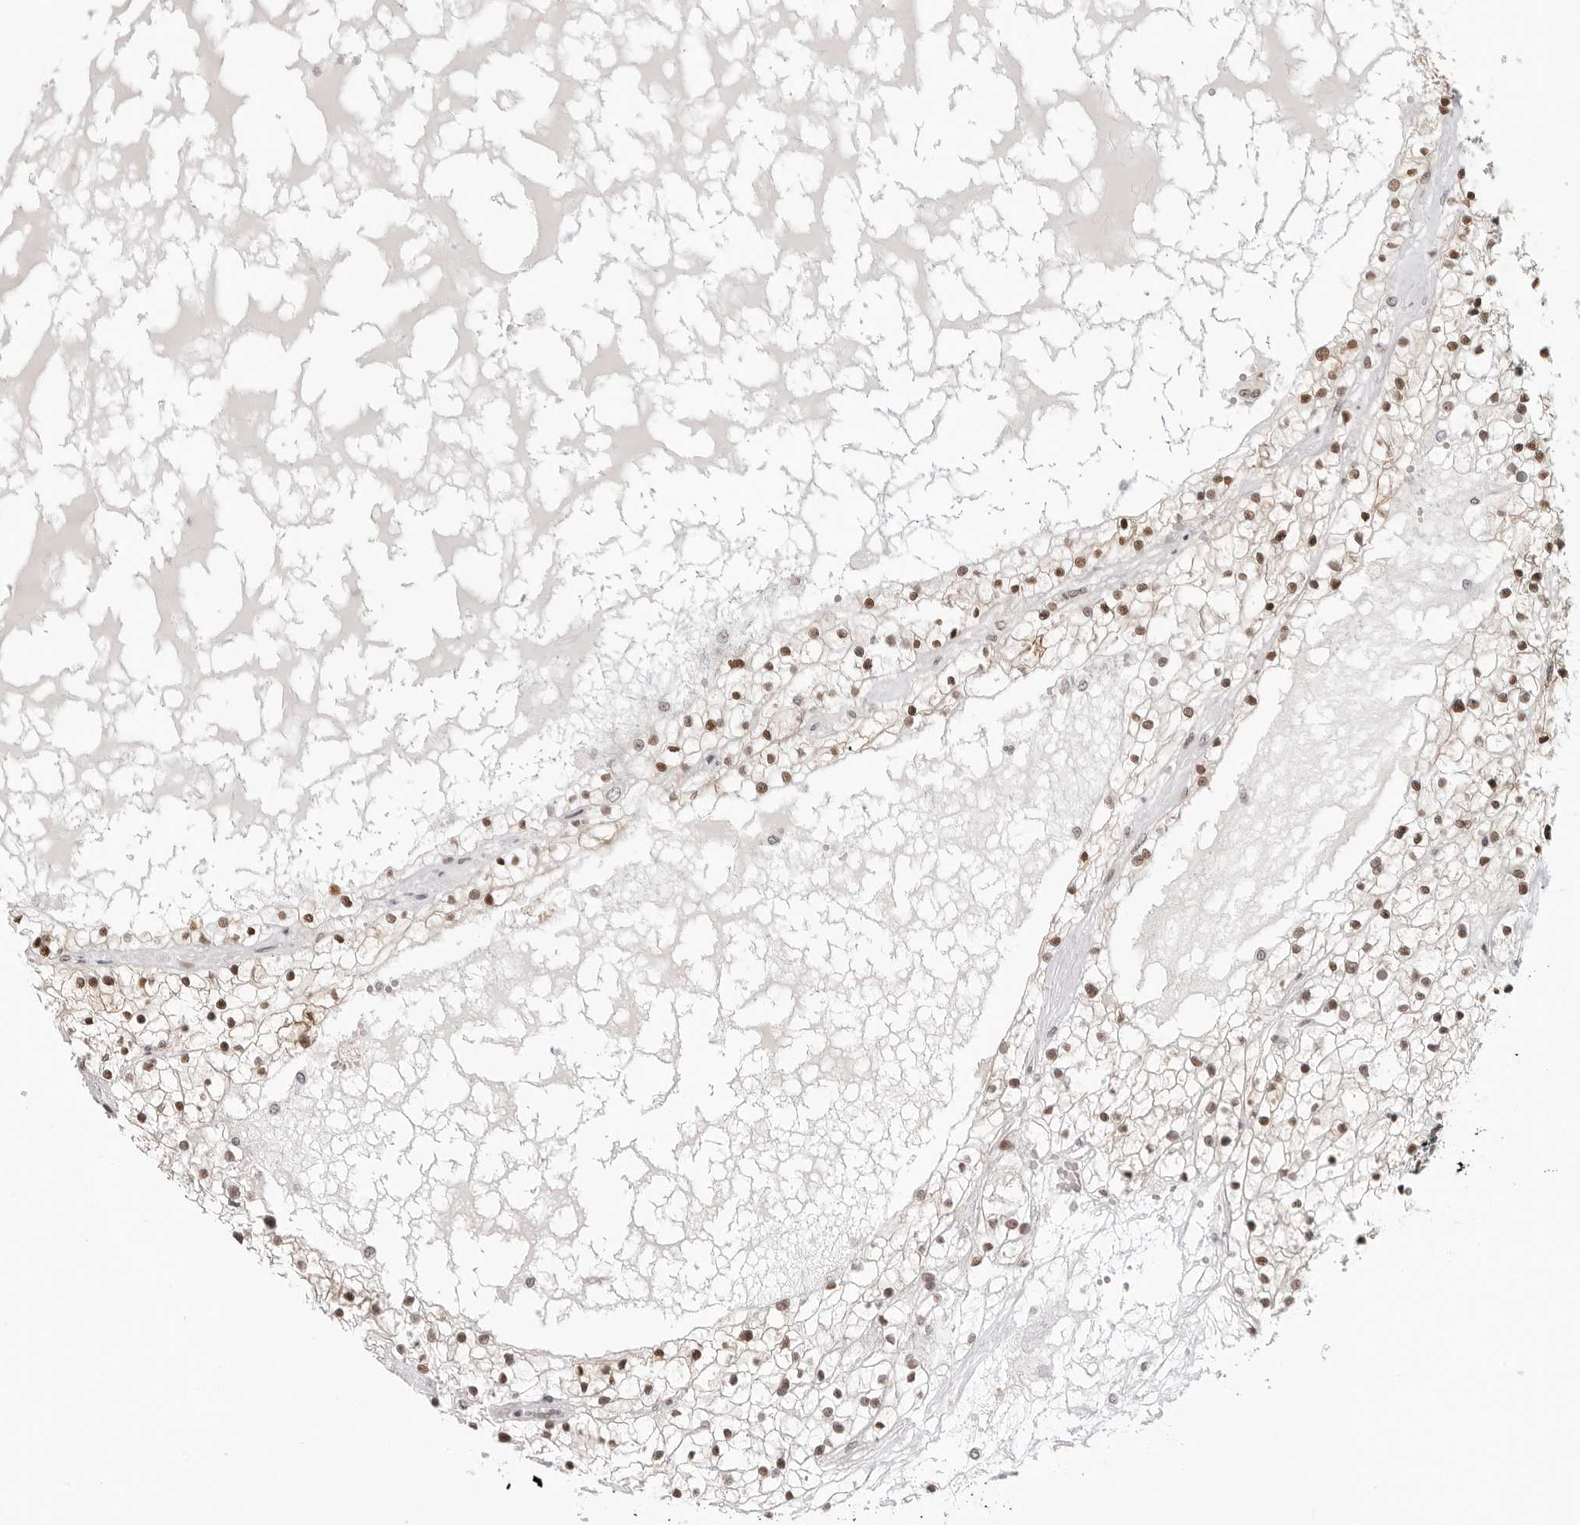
{"staining": {"intensity": "moderate", "quantity": ">75%", "location": "nuclear"}, "tissue": "renal cancer", "cell_type": "Tumor cells", "image_type": "cancer", "snomed": [{"axis": "morphology", "description": "Normal tissue, NOS"}, {"axis": "morphology", "description": "Adenocarcinoma, NOS"}, {"axis": "topography", "description": "Kidney"}], "caption": "The micrograph displays immunohistochemical staining of renal adenocarcinoma. There is moderate nuclear expression is appreciated in about >75% of tumor cells. (DAB IHC with brightfield microscopy, high magnification).", "gene": "MSH6", "patient": {"sex": "male", "age": 68}}